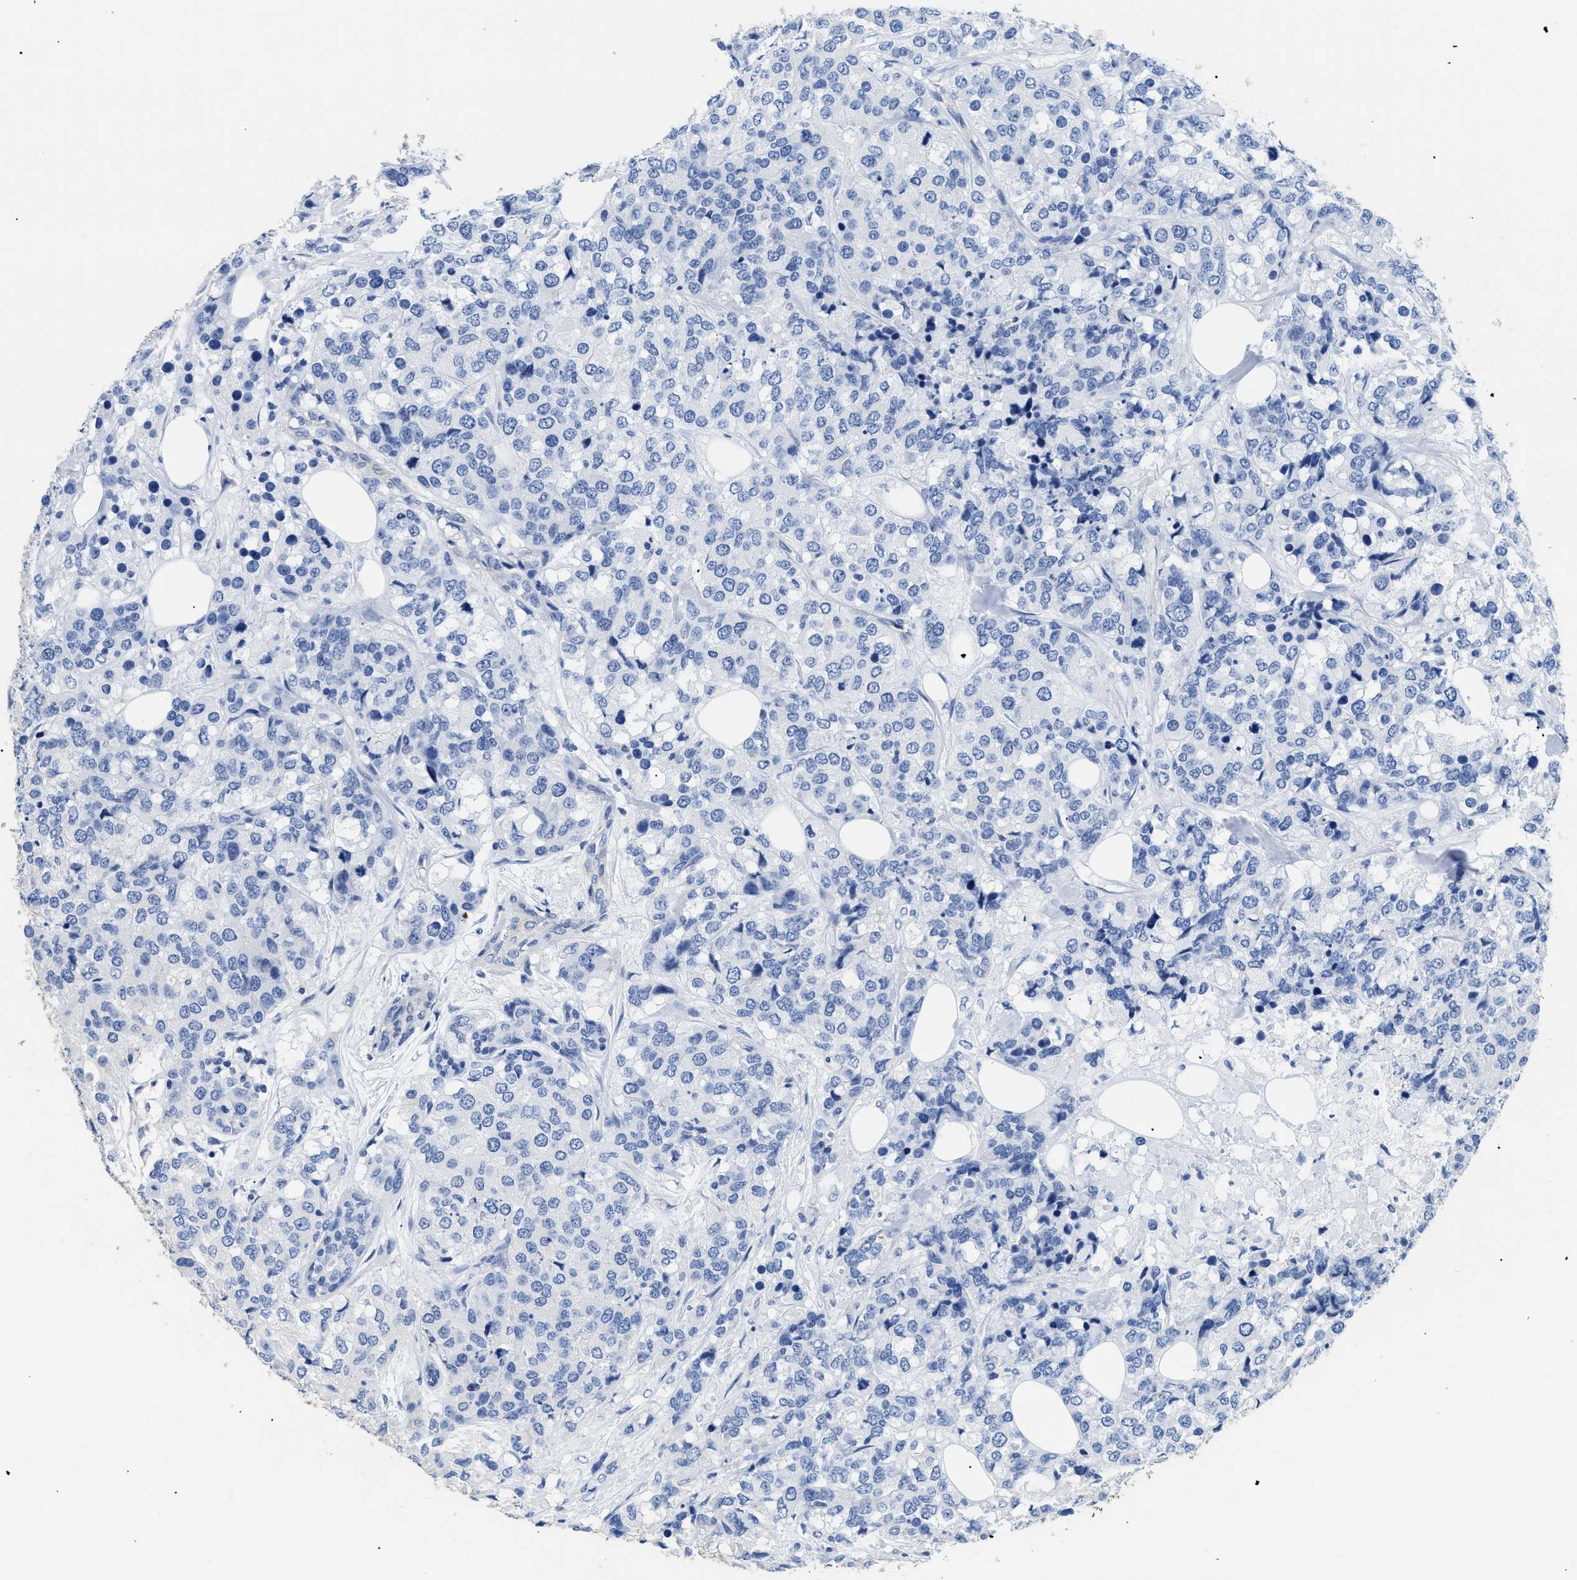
{"staining": {"intensity": "negative", "quantity": "none", "location": "none"}, "tissue": "breast cancer", "cell_type": "Tumor cells", "image_type": "cancer", "snomed": [{"axis": "morphology", "description": "Lobular carcinoma"}, {"axis": "topography", "description": "Breast"}], "caption": "The immunohistochemistry (IHC) image has no significant staining in tumor cells of breast cancer (lobular carcinoma) tissue. The staining was performed using DAB to visualize the protein expression in brown, while the nuclei were stained in blue with hematoxylin (Magnification: 20x).", "gene": "DLC1", "patient": {"sex": "female", "age": 59}}